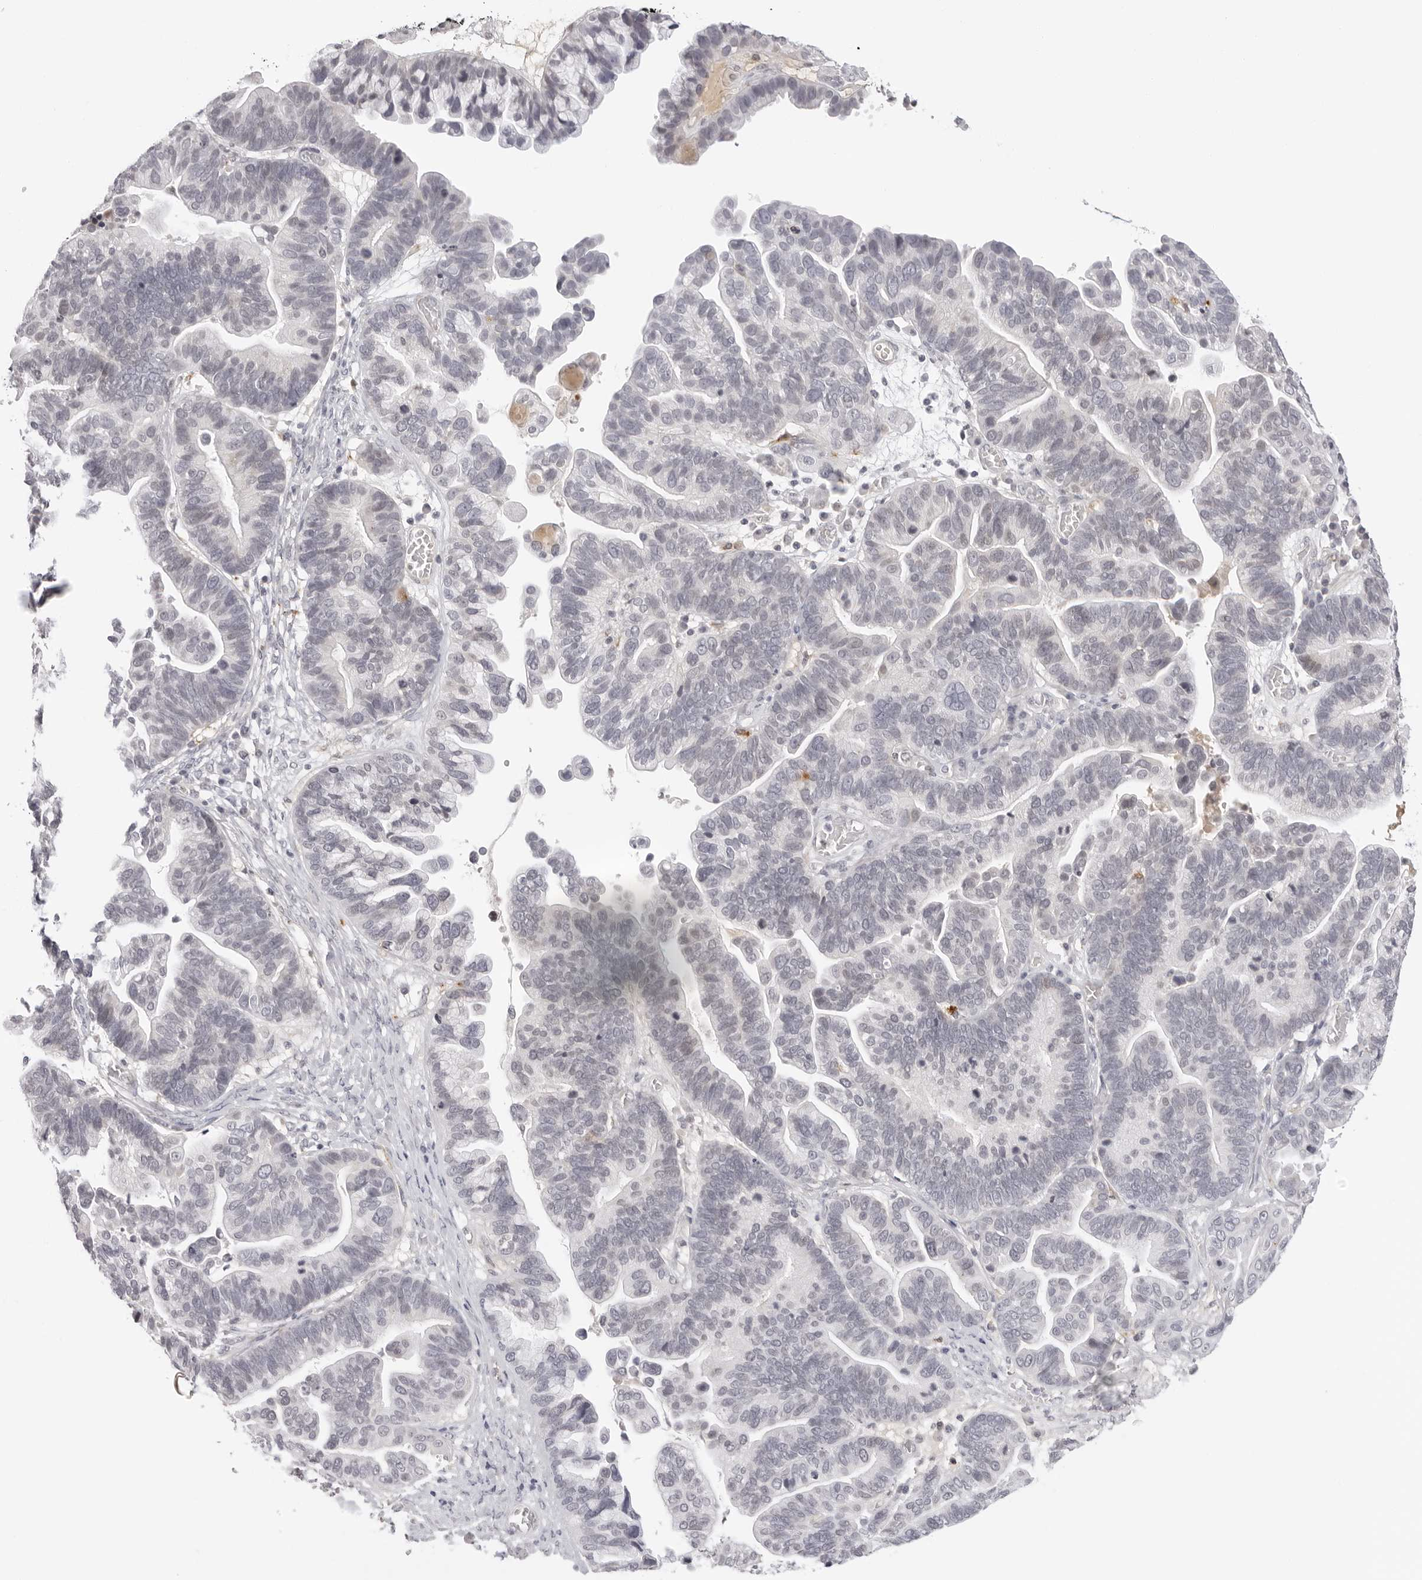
{"staining": {"intensity": "negative", "quantity": "none", "location": "none"}, "tissue": "ovarian cancer", "cell_type": "Tumor cells", "image_type": "cancer", "snomed": [{"axis": "morphology", "description": "Cystadenocarcinoma, serous, NOS"}, {"axis": "topography", "description": "Ovary"}], "caption": "This is an immunohistochemistry photomicrograph of ovarian cancer (serous cystadenocarcinoma). There is no expression in tumor cells.", "gene": "STRADB", "patient": {"sex": "female", "age": 56}}